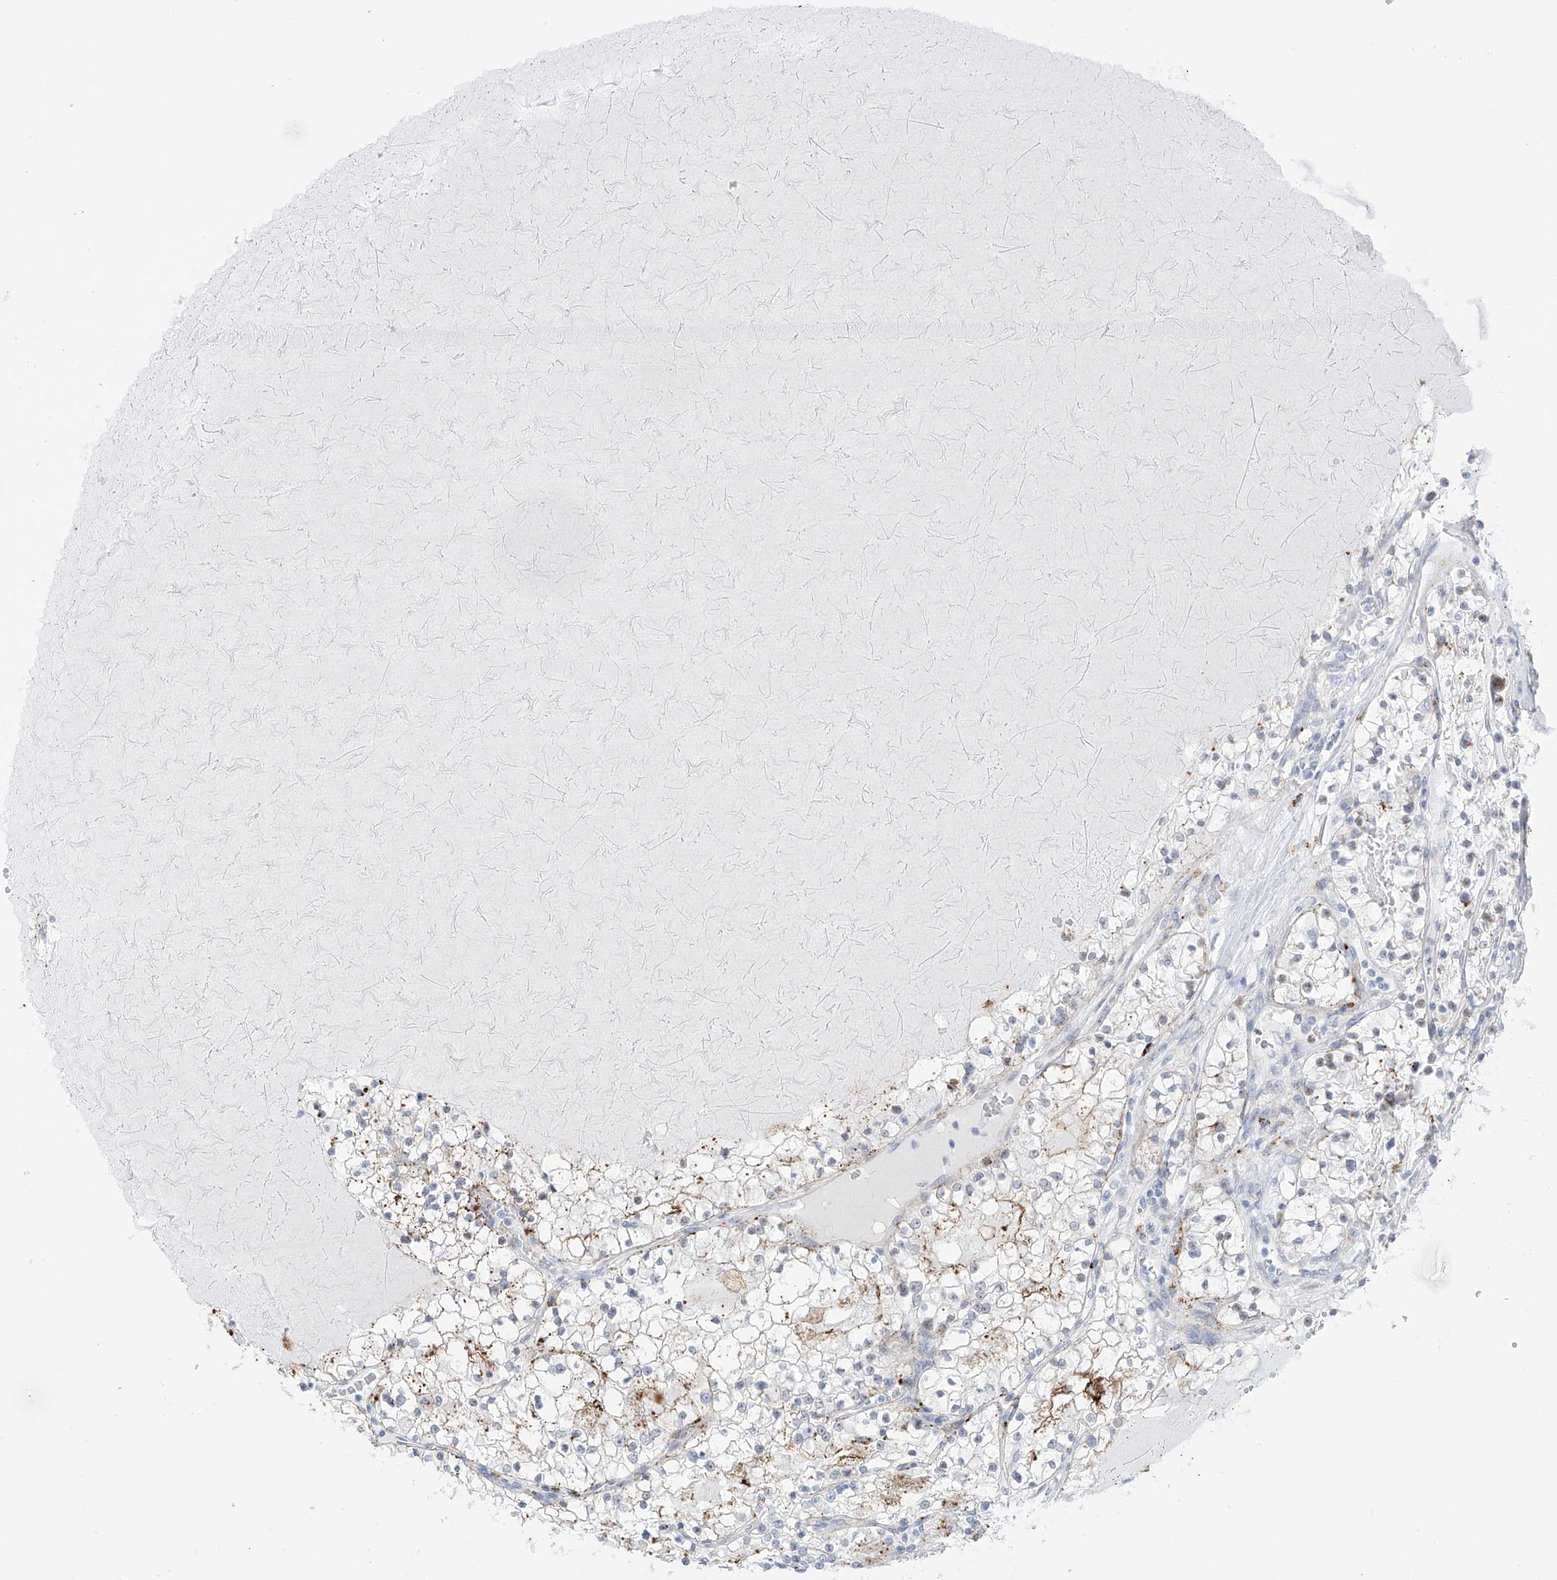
{"staining": {"intensity": "weak", "quantity": "<25%", "location": "cytoplasmic/membranous"}, "tissue": "renal cancer", "cell_type": "Tumor cells", "image_type": "cancer", "snomed": [{"axis": "morphology", "description": "Normal tissue, NOS"}, {"axis": "morphology", "description": "Adenocarcinoma, NOS"}, {"axis": "topography", "description": "Kidney"}], "caption": "This is a photomicrograph of immunohistochemistry staining of renal cancer (adenocarcinoma), which shows no staining in tumor cells.", "gene": "PSPH", "patient": {"sex": "male", "age": 68}}